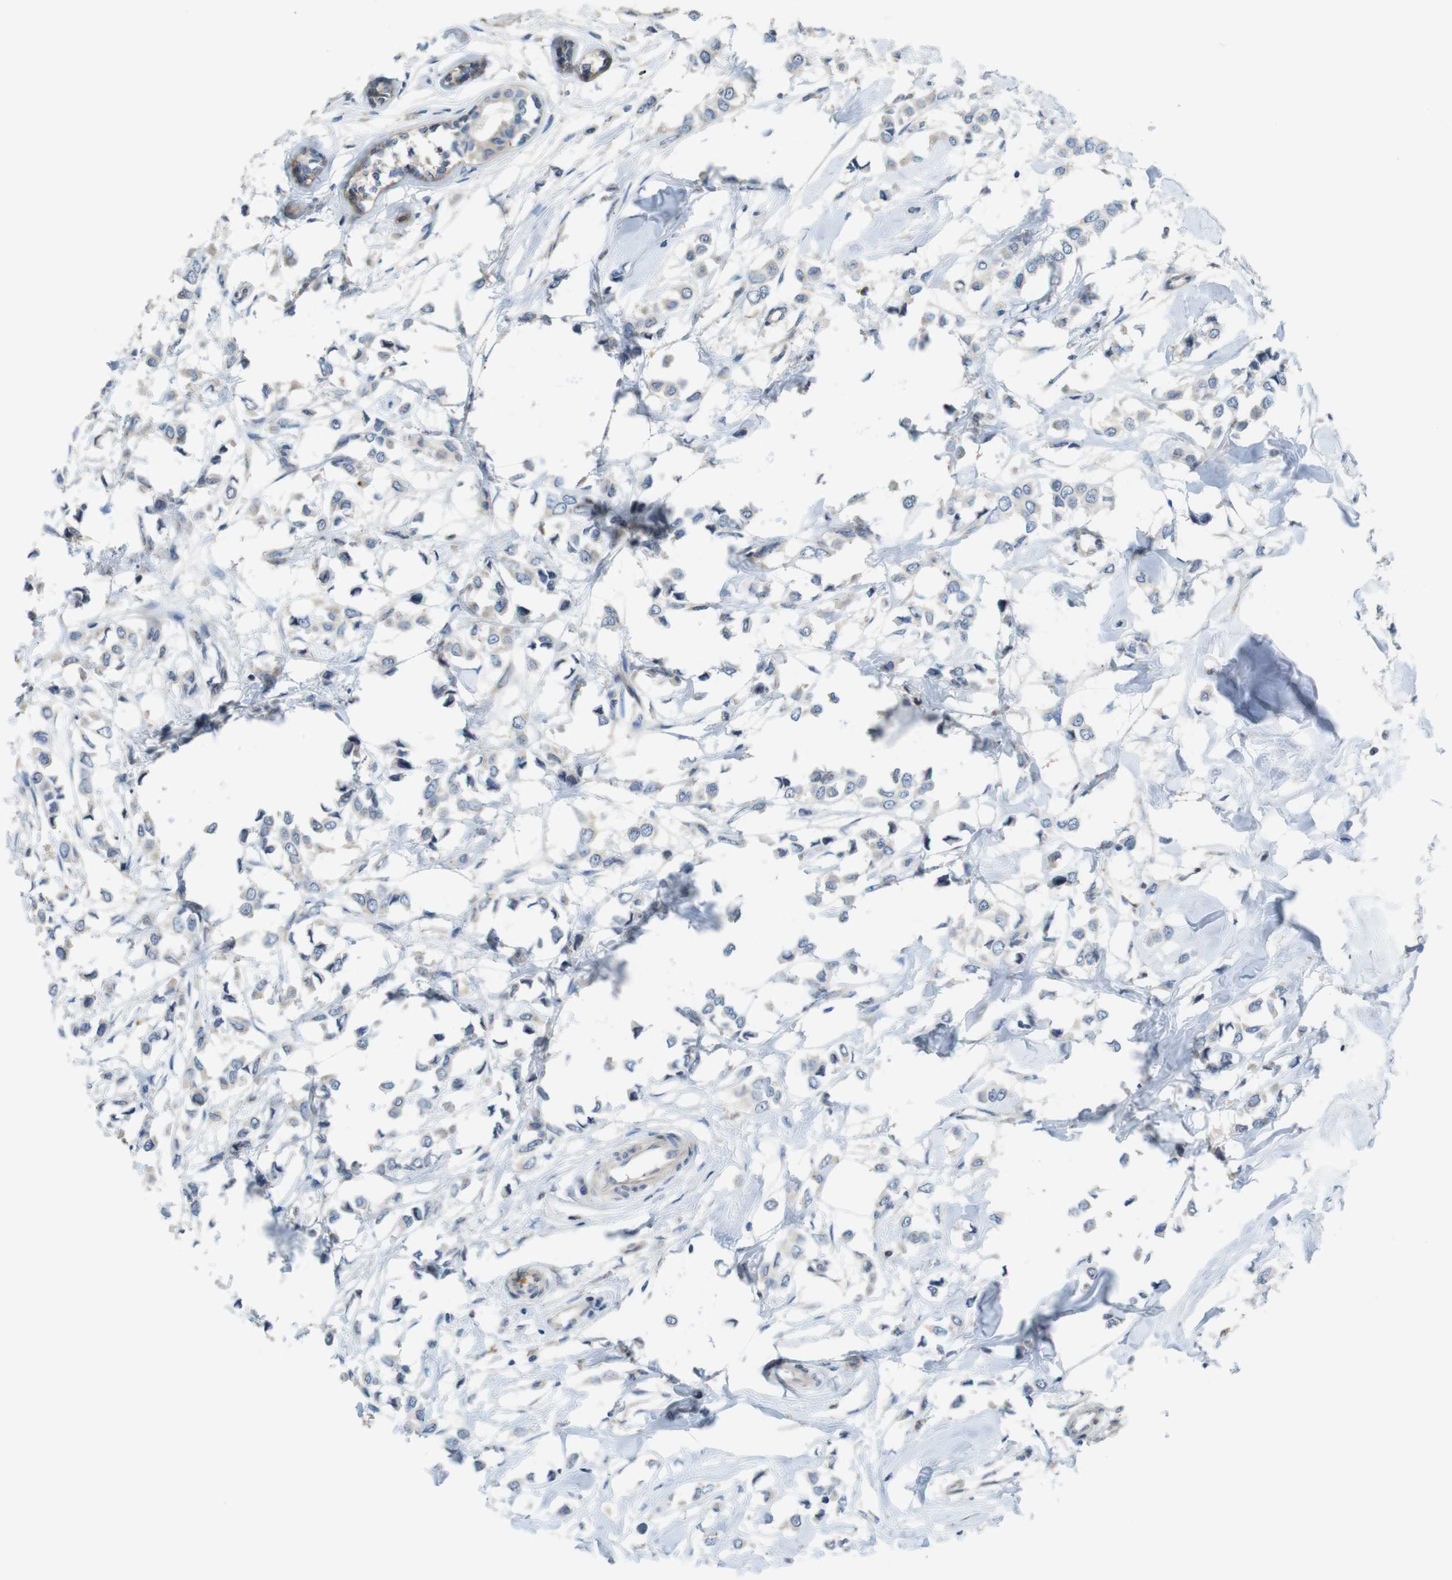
{"staining": {"intensity": "weak", "quantity": "<25%", "location": "cytoplasmic/membranous"}, "tissue": "breast cancer", "cell_type": "Tumor cells", "image_type": "cancer", "snomed": [{"axis": "morphology", "description": "Lobular carcinoma"}, {"axis": "topography", "description": "Breast"}], "caption": "This is an immunohistochemistry photomicrograph of lobular carcinoma (breast). There is no staining in tumor cells.", "gene": "PCDH10", "patient": {"sex": "female", "age": 51}}